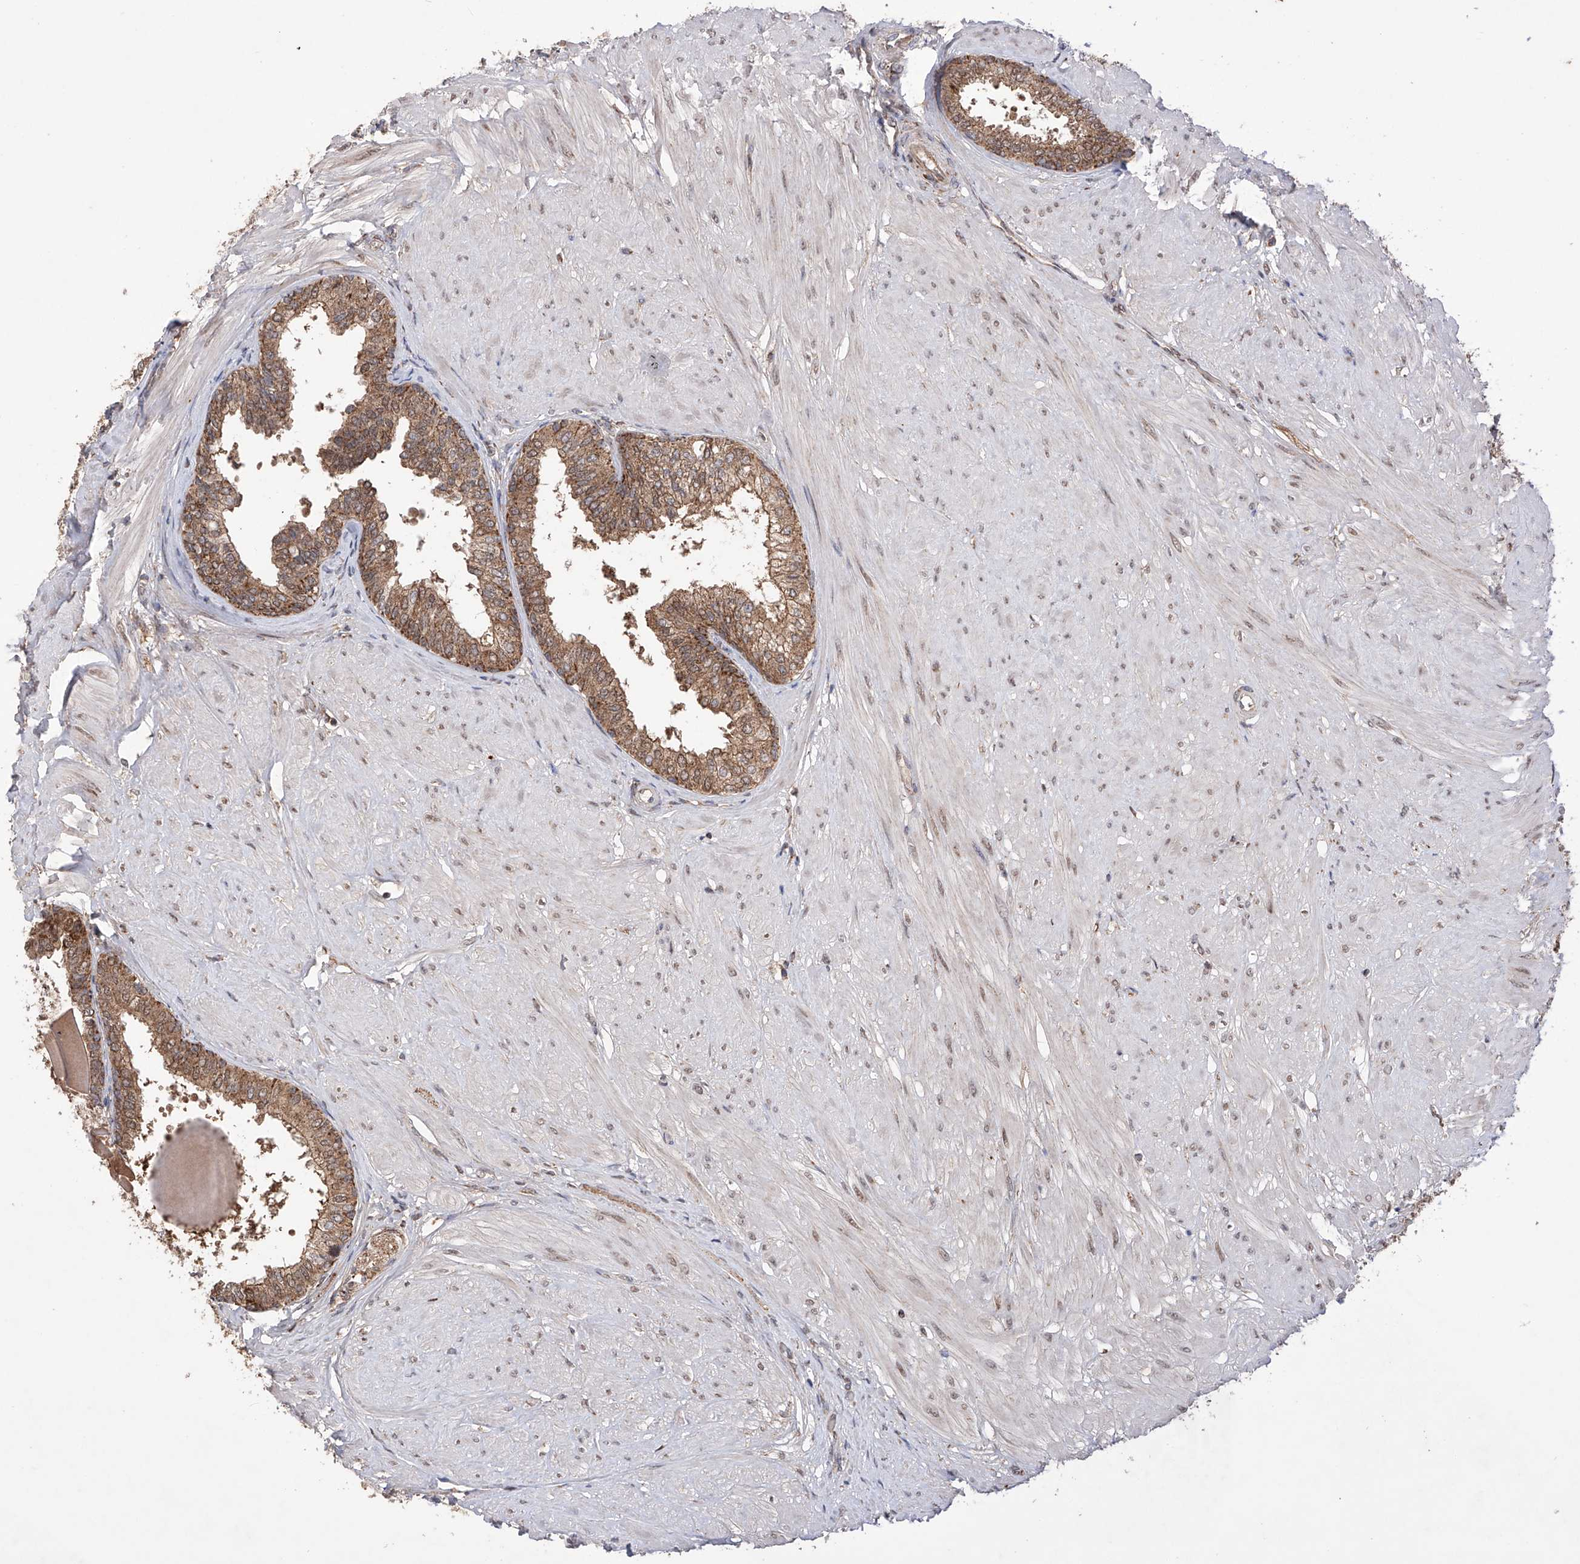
{"staining": {"intensity": "moderate", "quantity": ">75%", "location": "cytoplasmic/membranous"}, "tissue": "prostate", "cell_type": "Glandular cells", "image_type": "normal", "snomed": [{"axis": "morphology", "description": "Normal tissue, NOS"}, {"axis": "topography", "description": "Prostate"}], "caption": "A brown stain highlights moderate cytoplasmic/membranous expression of a protein in glandular cells of unremarkable human prostate. (Stains: DAB (3,3'-diaminobenzidine) in brown, nuclei in blue, Microscopy: brightfield microscopy at high magnification).", "gene": "SDHAF4", "patient": {"sex": "male", "age": 48}}